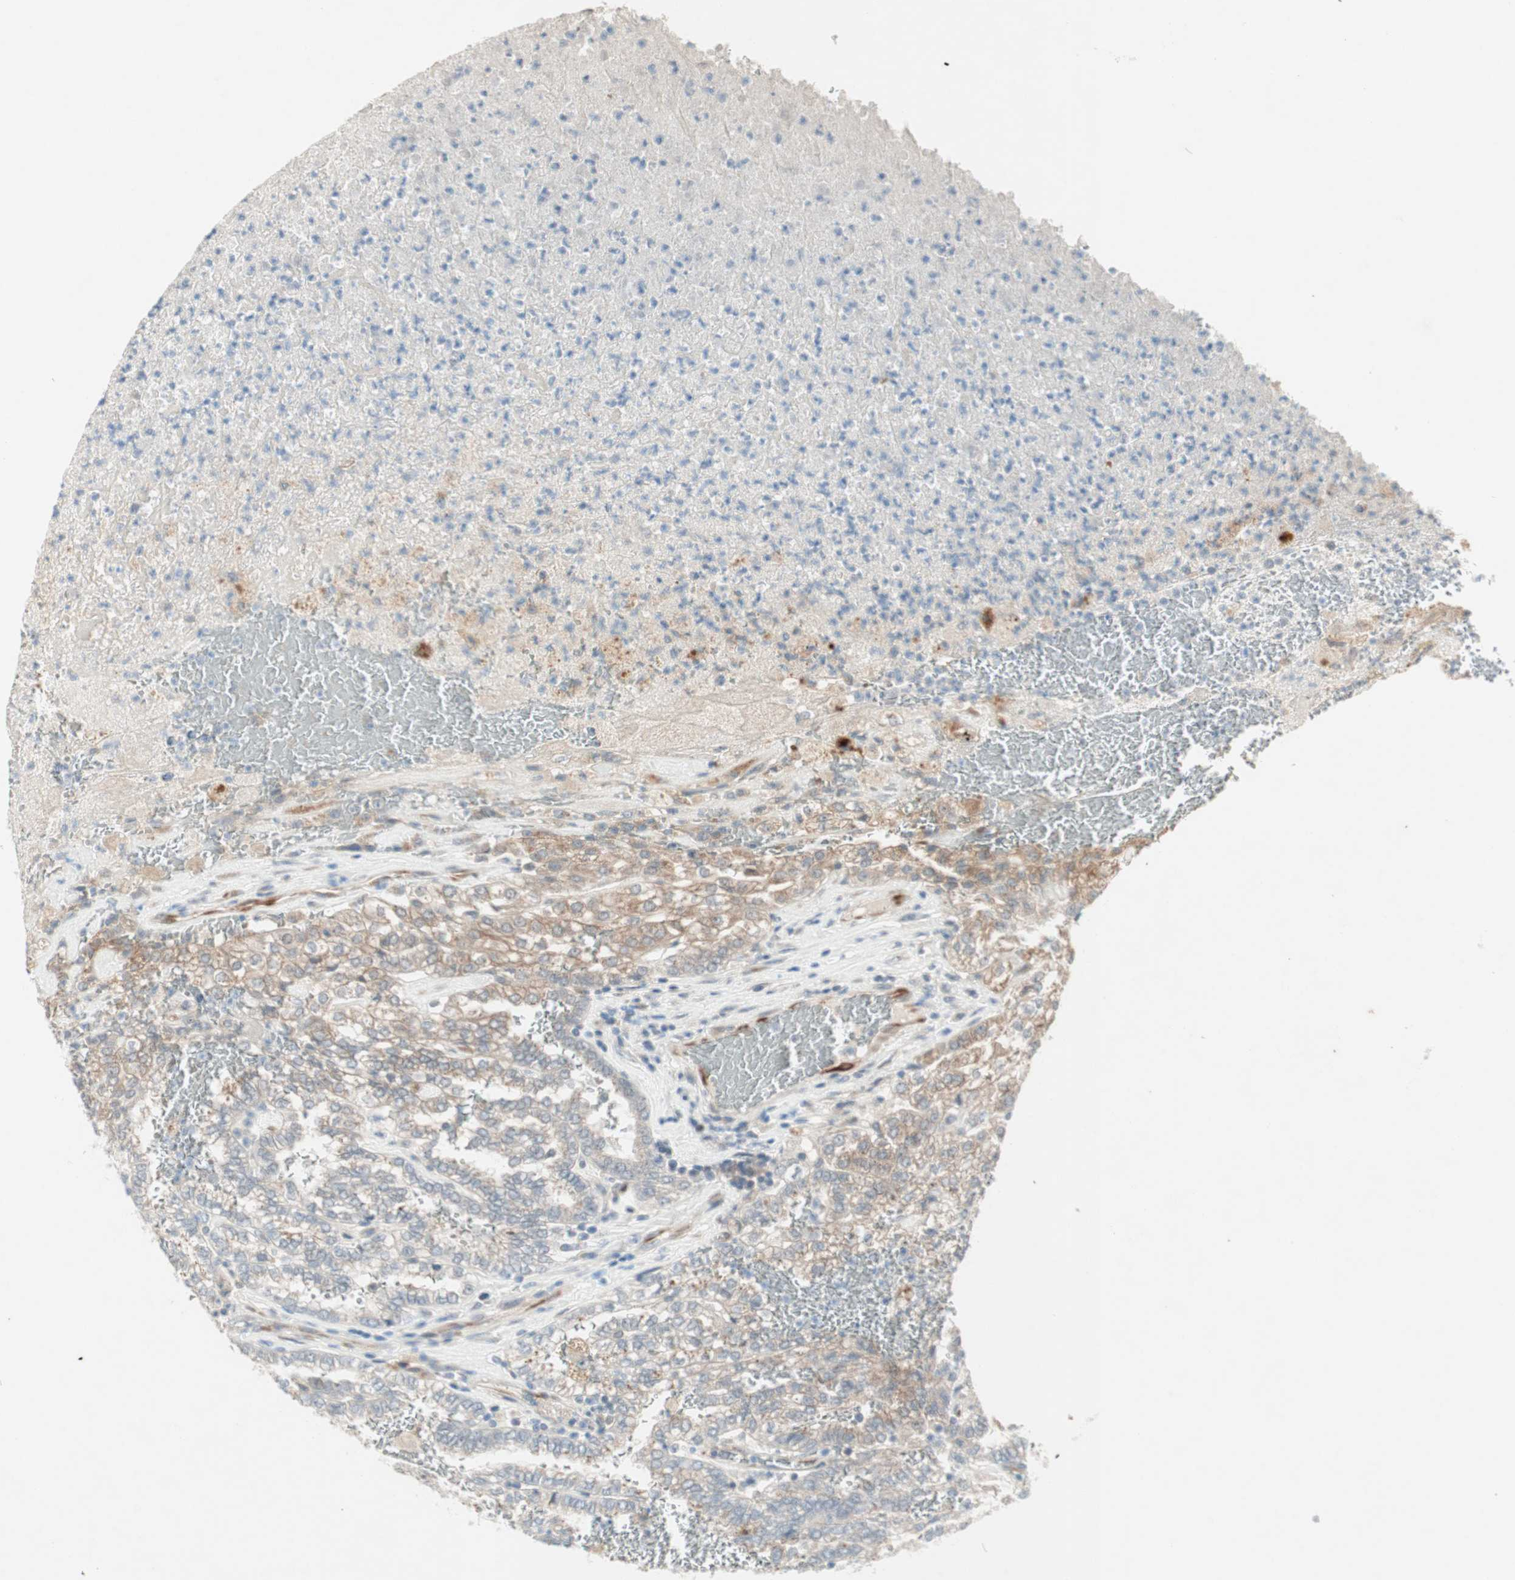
{"staining": {"intensity": "moderate", "quantity": "25%-75%", "location": "cytoplasmic/membranous"}, "tissue": "renal cancer", "cell_type": "Tumor cells", "image_type": "cancer", "snomed": [{"axis": "morphology", "description": "Inflammation, NOS"}, {"axis": "morphology", "description": "Adenocarcinoma, NOS"}, {"axis": "topography", "description": "Kidney"}], "caption": "A medium amount of moderate cytoplasmic/membranous positivity is present in approximately 25%-75% of tumor cells in adenocarcinoma (renal) tissue. Ihc stains the protein in brown and the nuclei are stained blue.", "gene": "ZNF37A", "patient": {"sex": "male", "age": 68}}